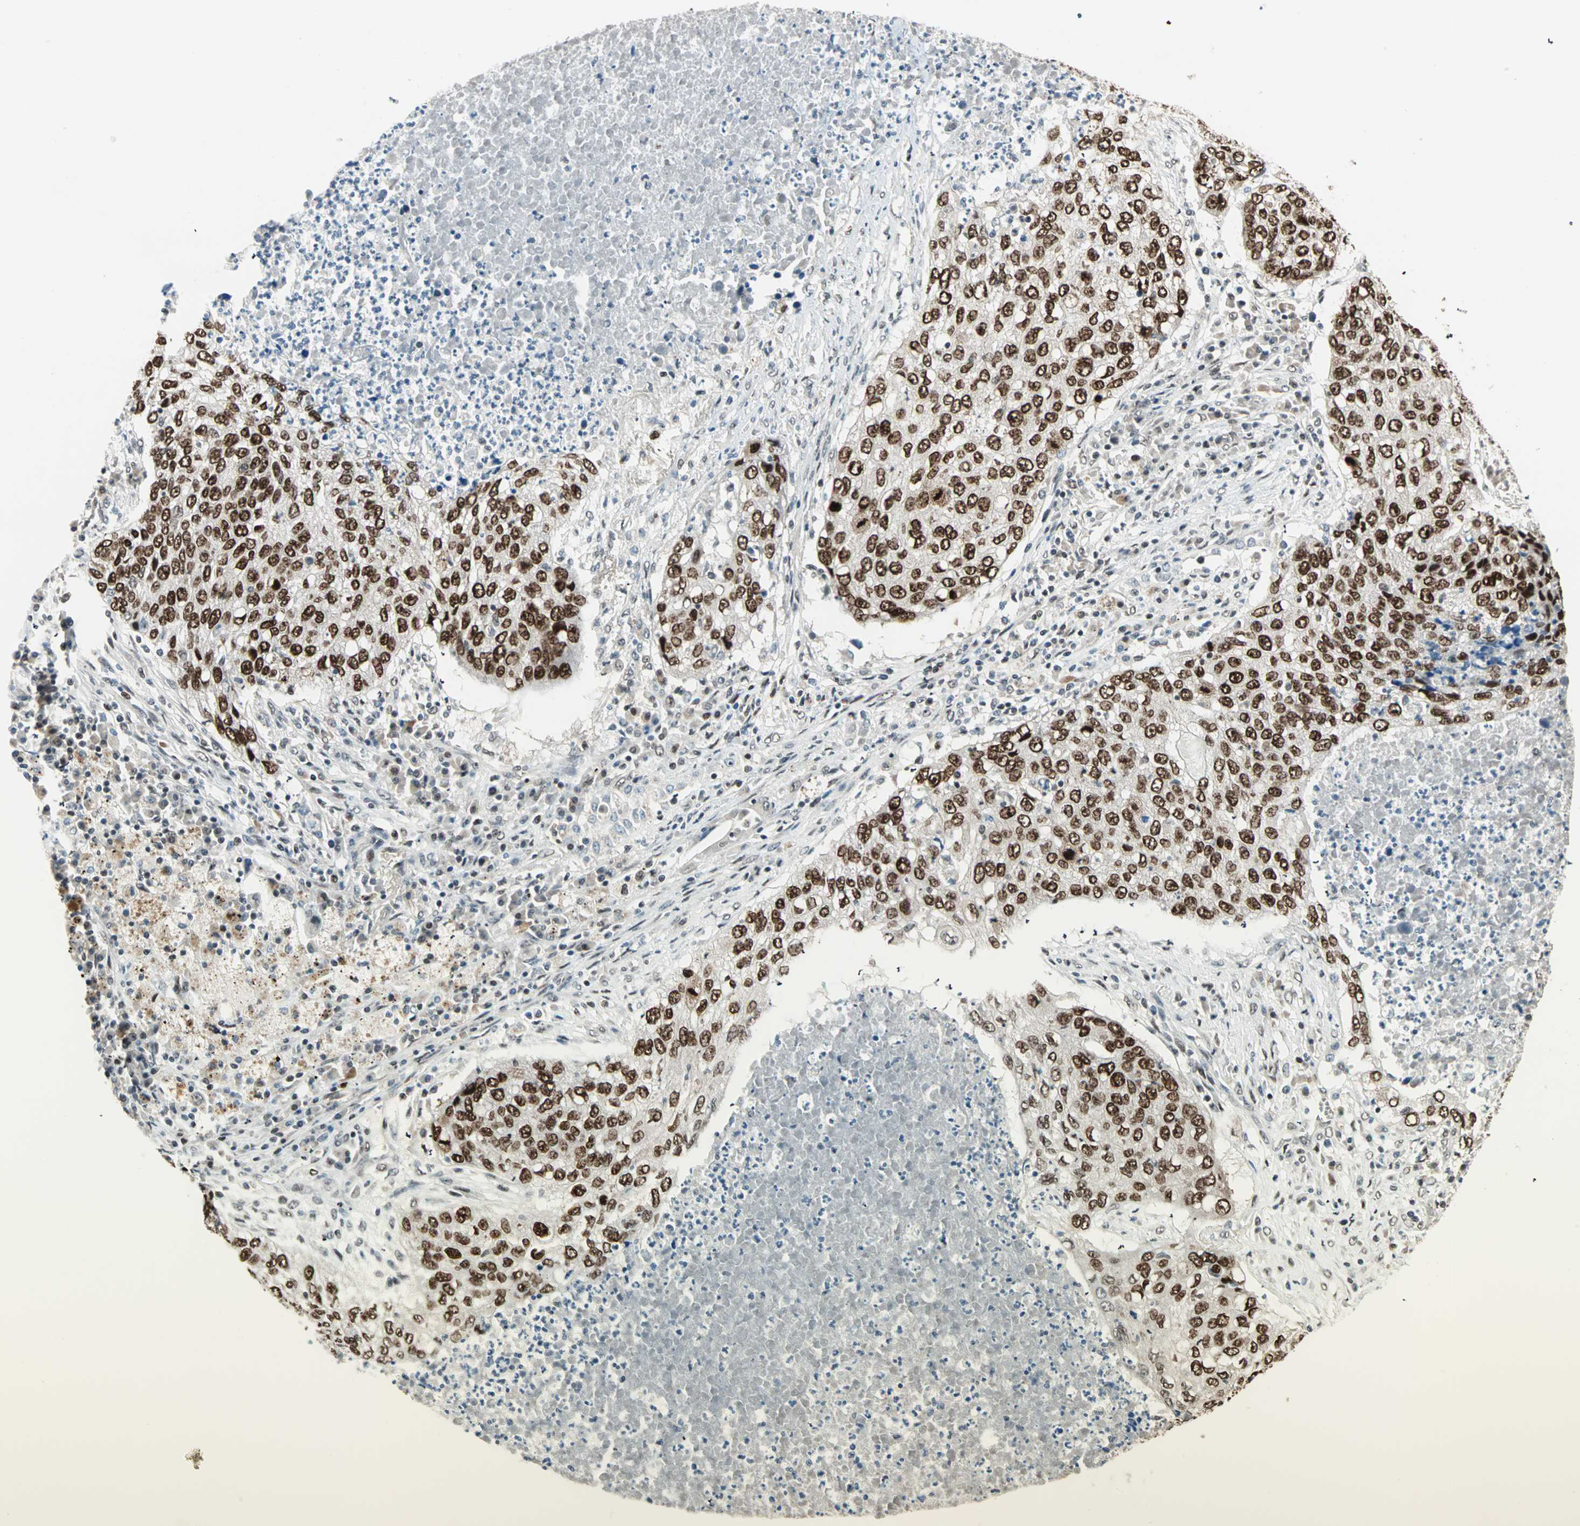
{"staining": {"intensity": "strong", "quantity": ">75%", "location": "nuclear"}, "tissue": "lung cancer", "cell_type": "Tumor cells", "image_type": "cancer", "snomed": [{"axis": "morphology", "description": "Squamous cell carcinoma, NOS"}, {"axis": "topography", "description": "Lung"}], "caption": "Tumor cells demonstrate high levels of strong nuclear staining in about >75% of cells in lung squamous cell carcinoma.", "gene": "MDC1", "patient": {"sex": "female", "age": 63}}